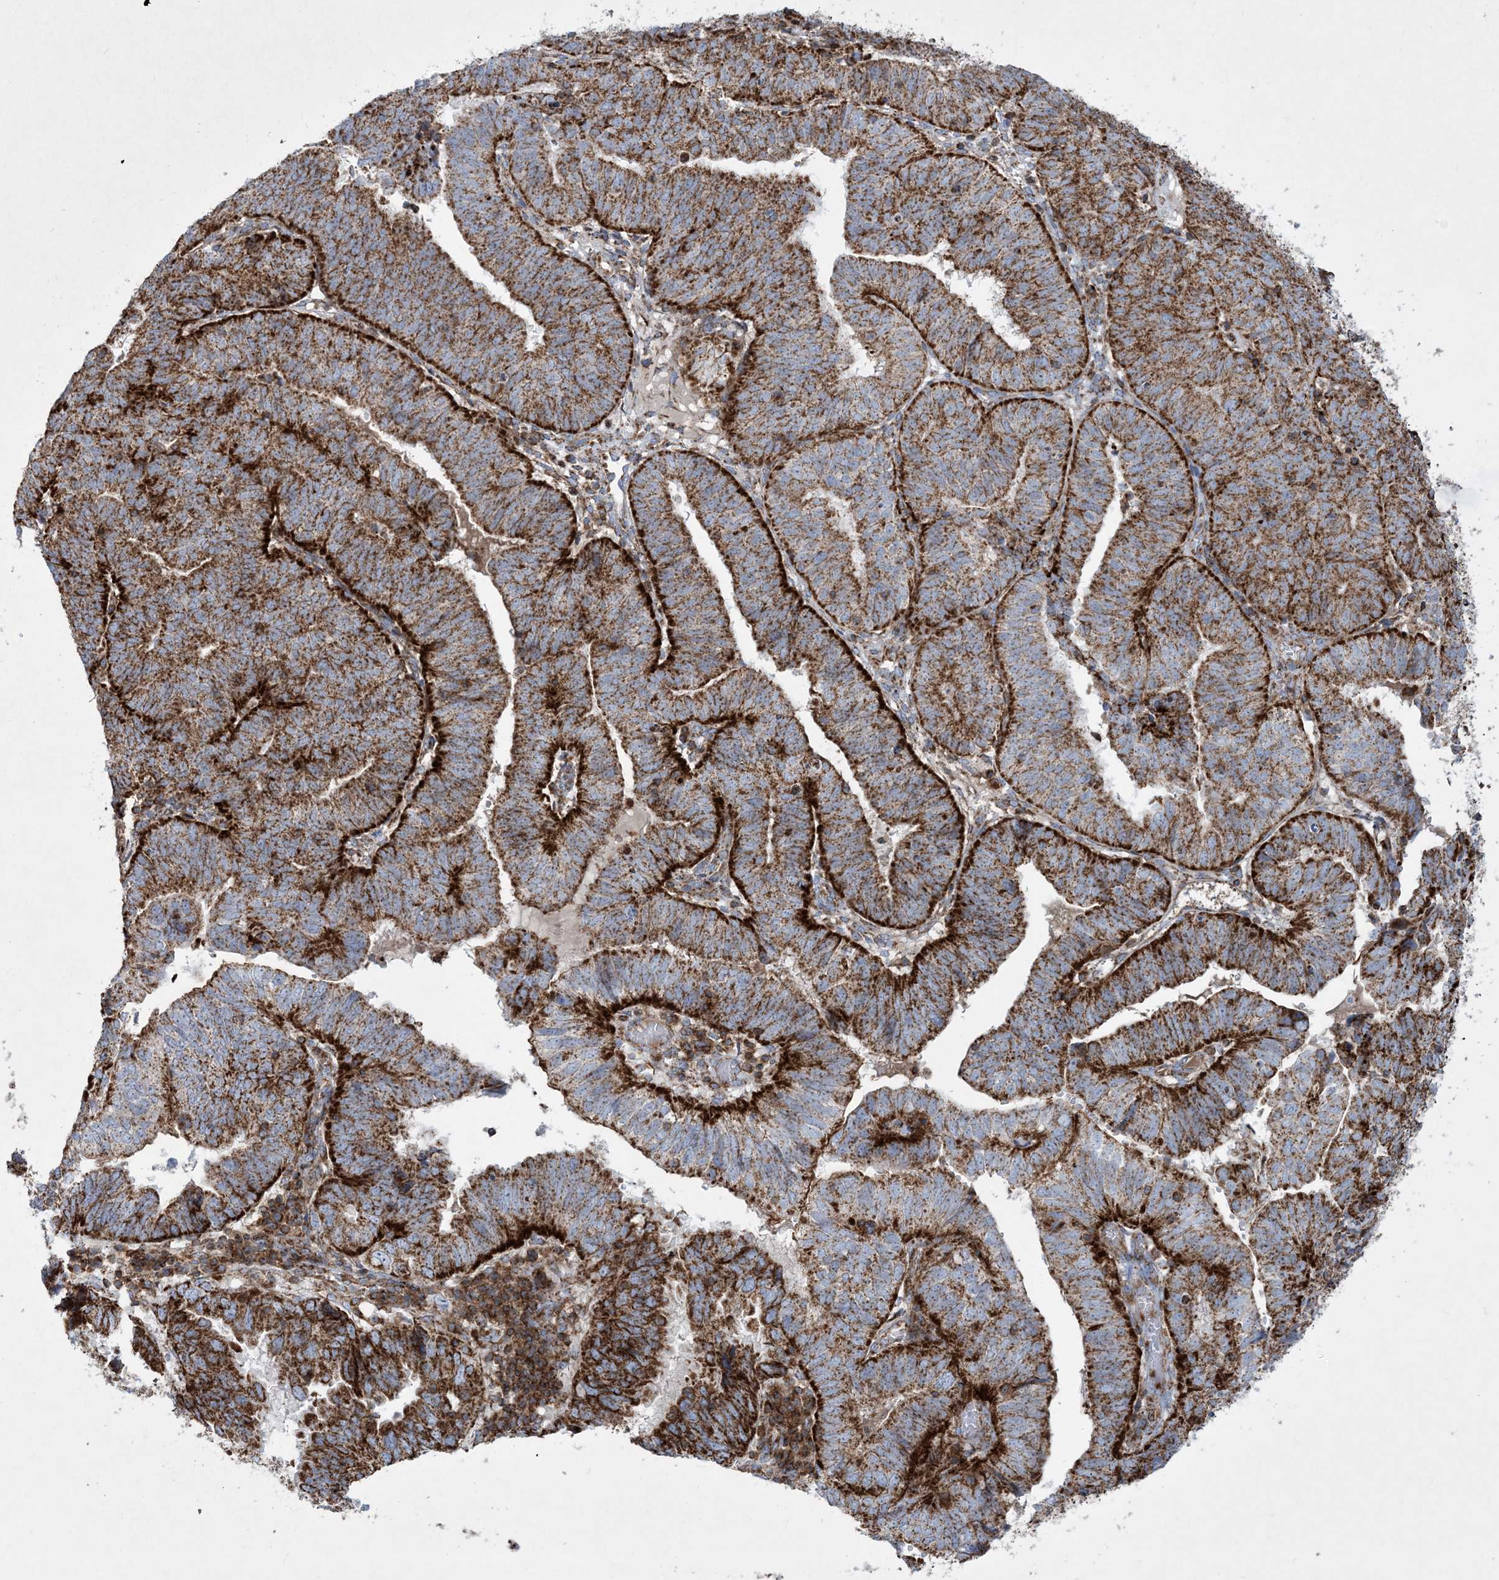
{"staining": {"intensity": "strong", "quantity": ">75%", "location": "cytoplasmic/membranous"}, "tissue": "endometrial cancer", "cell_type": "Tumor cells", "image_type": "cancer", "snomed": [{"axis": "morphology", "description": "Adenocarcinoma, NOS"}, {"axis": "topography", "description": "Uterus"}], "caption": "Immunohistochemical staining of human adenocarcinoma (endometrial) exhibits strong cytoplasmic/membranous protein staining in approximately >75% of tumor cells.", "gene": "BEND4", "patient": {"sex": "female", "age": 77}}